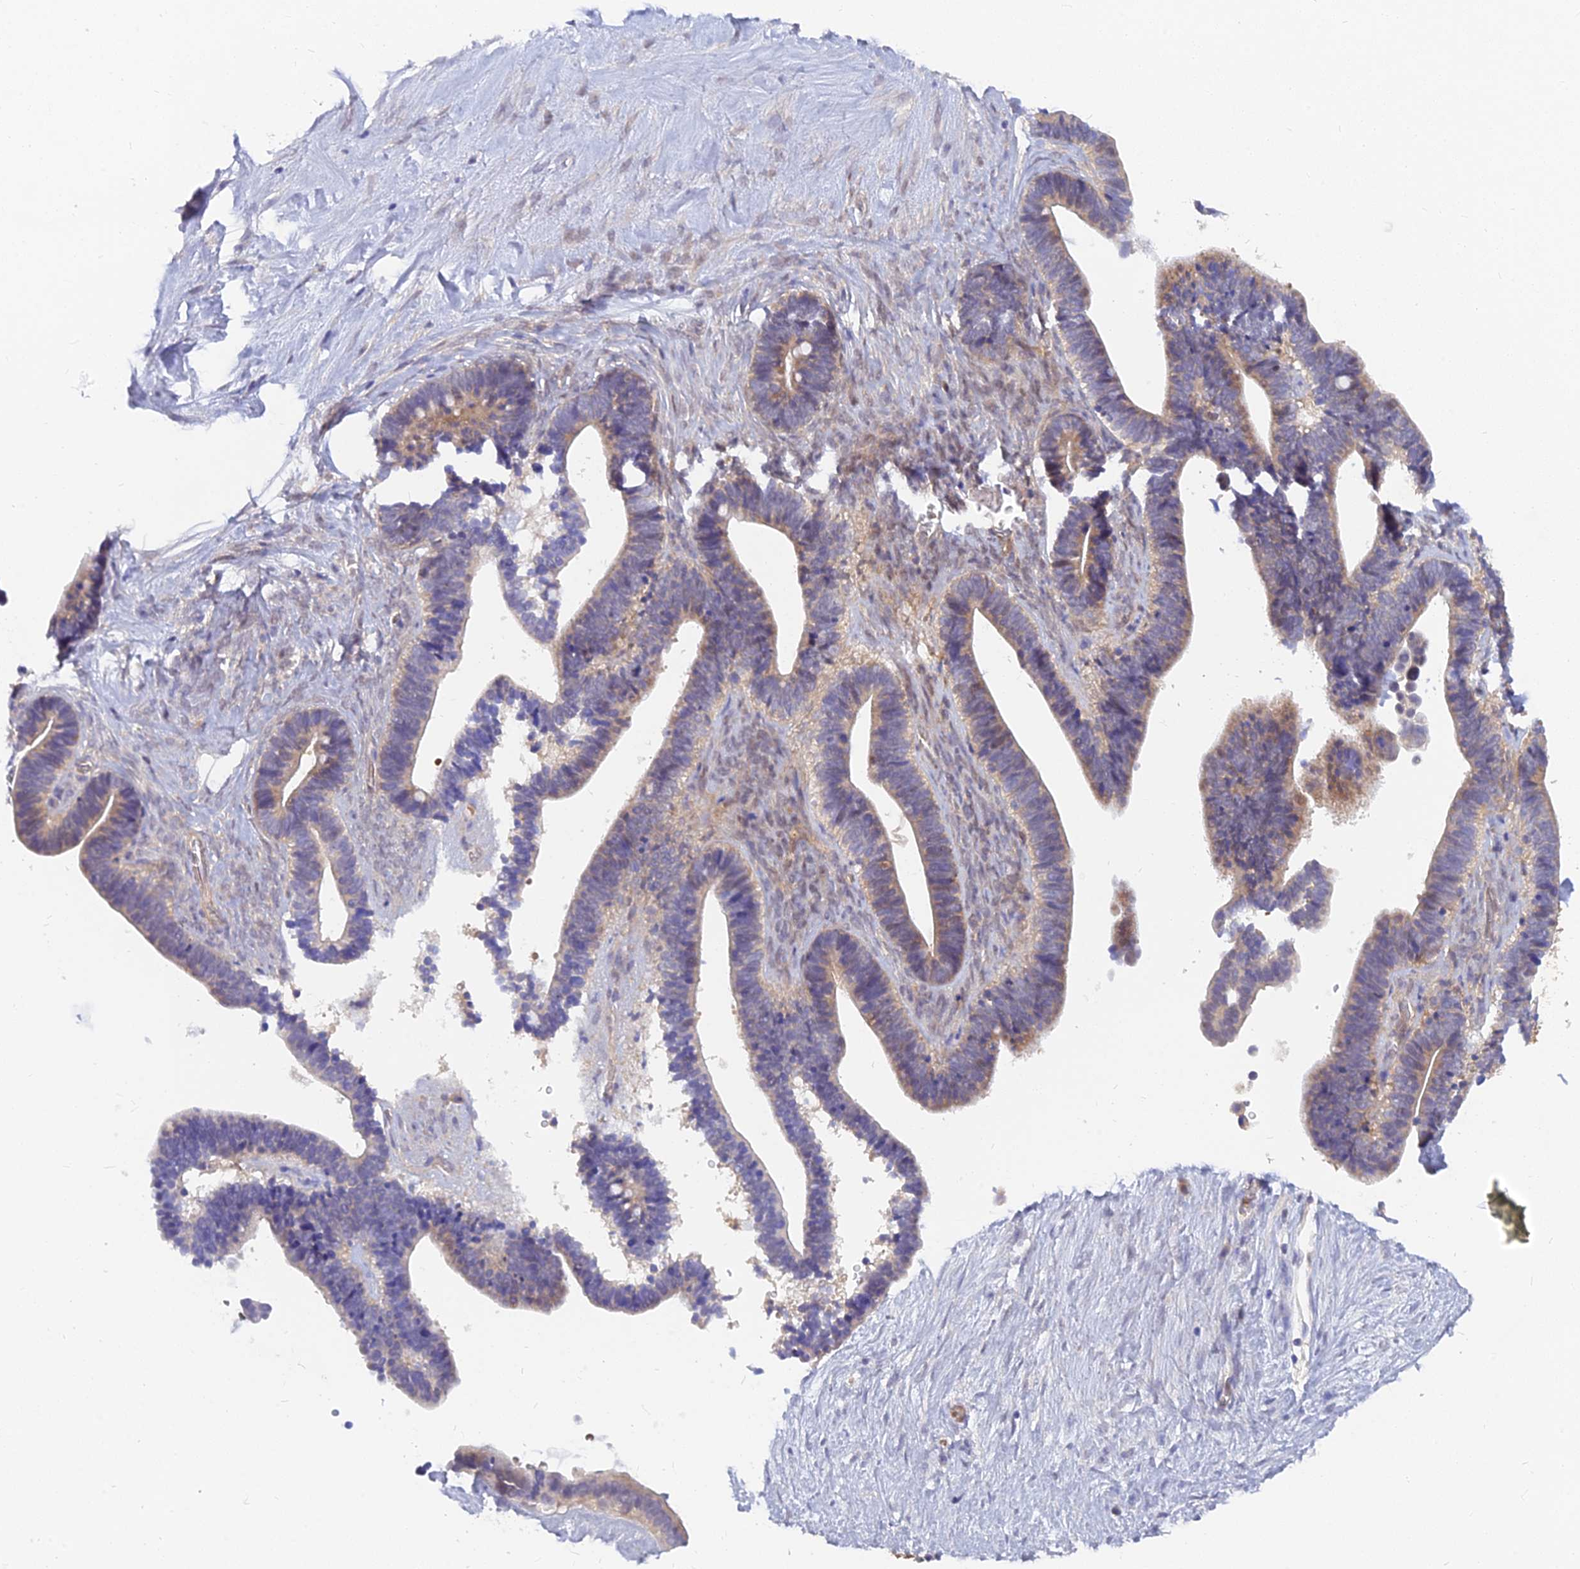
{"staining": {"intensity": "weak", "quantity": "25%-75%", "location": "cytoplasmic/membranous"}, "tissue": "ovarian cancer", "cell_type": "Tumor cells", "image_type": "cancer", "snomed": [{"axis": "morphology", "description": "Cystadenocarcinoma, serous, NOS"}, {"axis": "topography", "description": "Ovary"}], "caption": "A low amount of weak cytoplasmic/membranous positivity is appreciated in approximately 25%-75% of tumor cells in ovarian serous cystadenocarcinoma tissue.", "gene": "ARL2BP", "patient": {"sex": "female", "age": 56}}